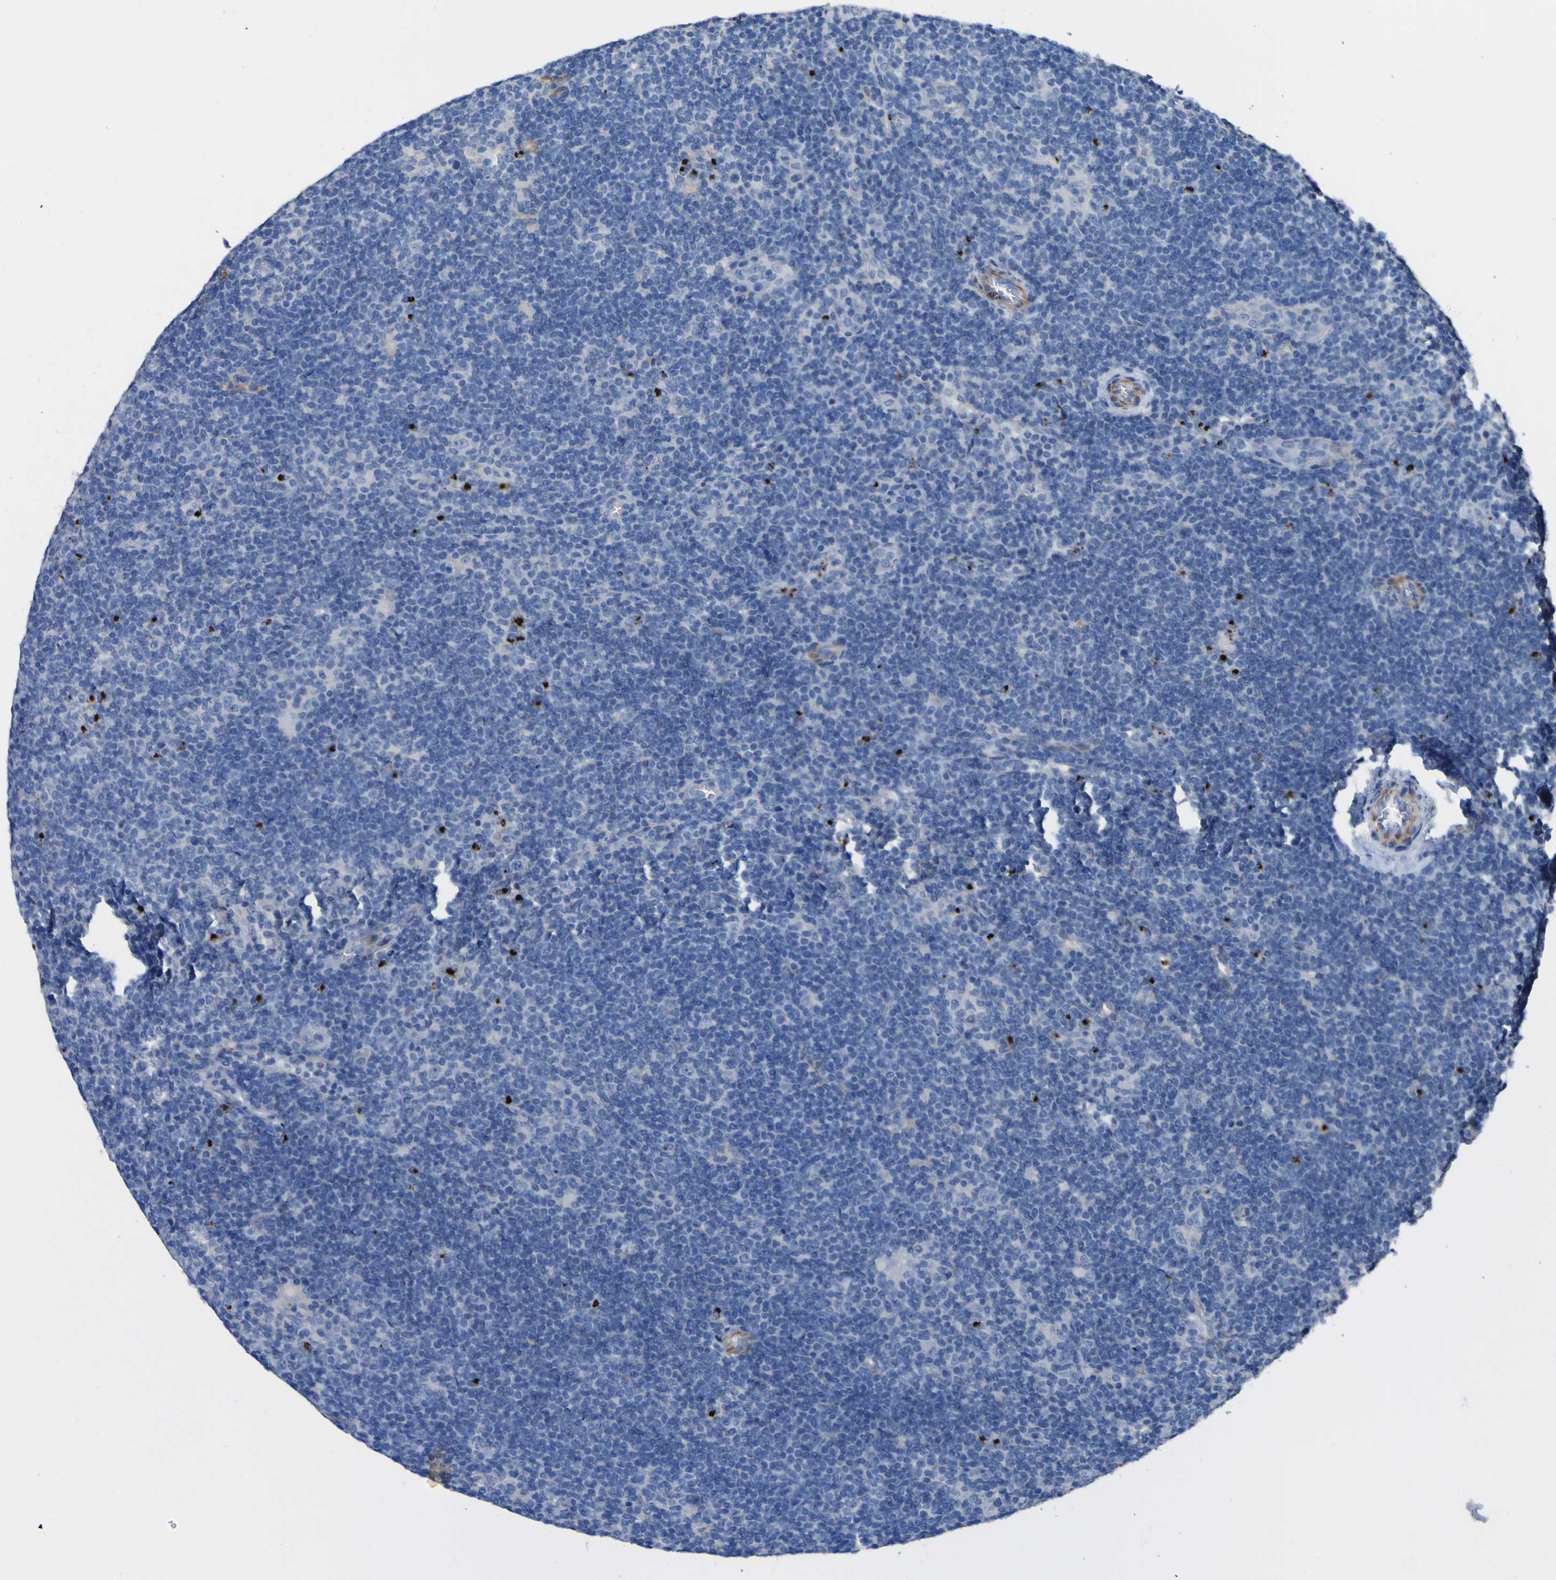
{"staining": {"intensity": "negative", "quantity": "none", "location": "none"}, "tissue": "lymphoma", "cell_type": "Tumor cells", "image_type": "cancer", "snomed": [{"axis": "morphology", "description": "Hodgkin's disease, NOS"}, {"axis": "topography", "description": "Lymph node"}], "caption": "This is a photomicrograph of IHC staining of lymphoma, which shows no staining in tumor cells.", "gene": "AGO4", "patient": {"sex": "female", "age": 57}}